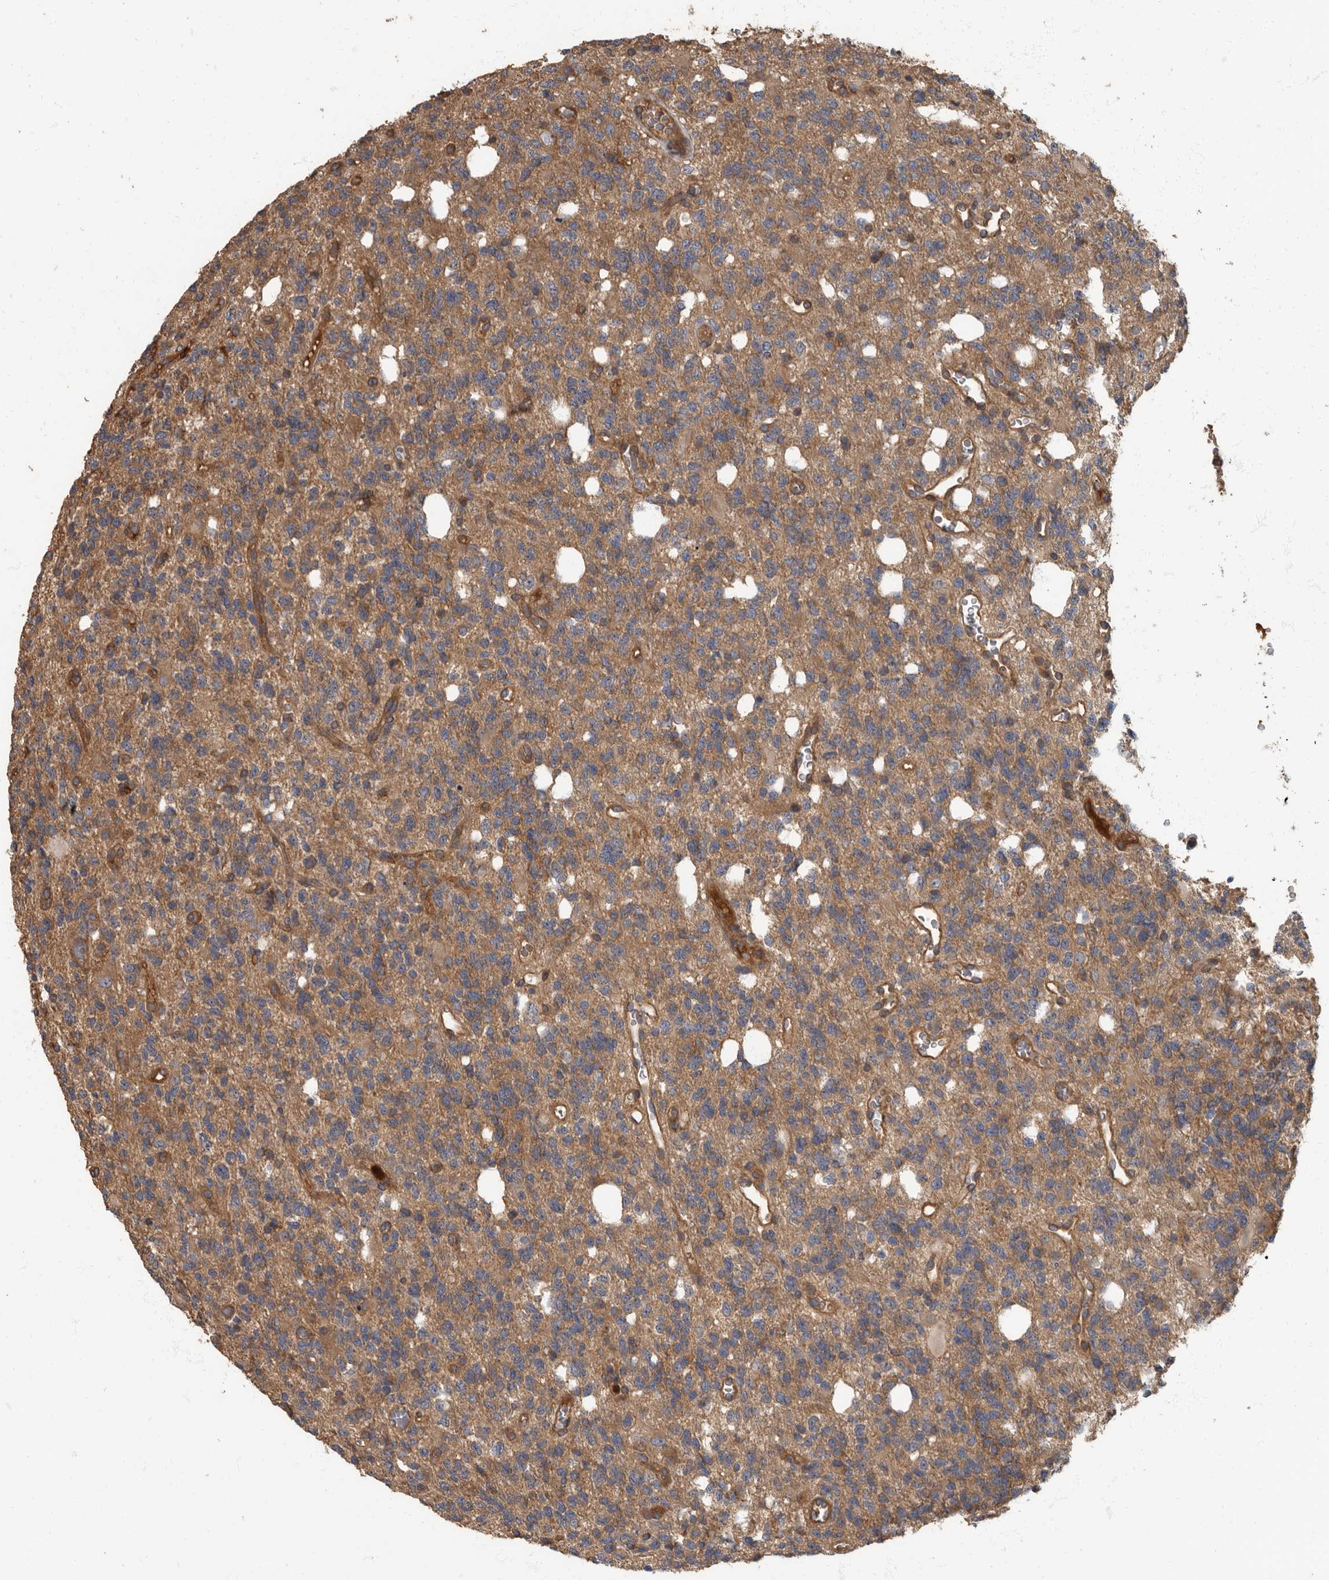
{"staining": {"intensity": "moderate", "quantity": ">75%", "location": "cytoplasmic/membranous"}, "tissue": "glioma", "cell_type": "Tumor cells", "image_type": "cancer", "snomed": [{"axis": "morphology", "description": "Glioma, malignant, High grade"}, {"axis": "topography", "description": "Brain"}], "caption": "There is medium levels of moderate cytoplasmic/membranous positivity in tumor cells of malignant glioma (high-grade), as demonstrated by immunohistochemical staining (brown color).", "gene": "DAAM1", "patient": {"sex": "female", "age": 62}}